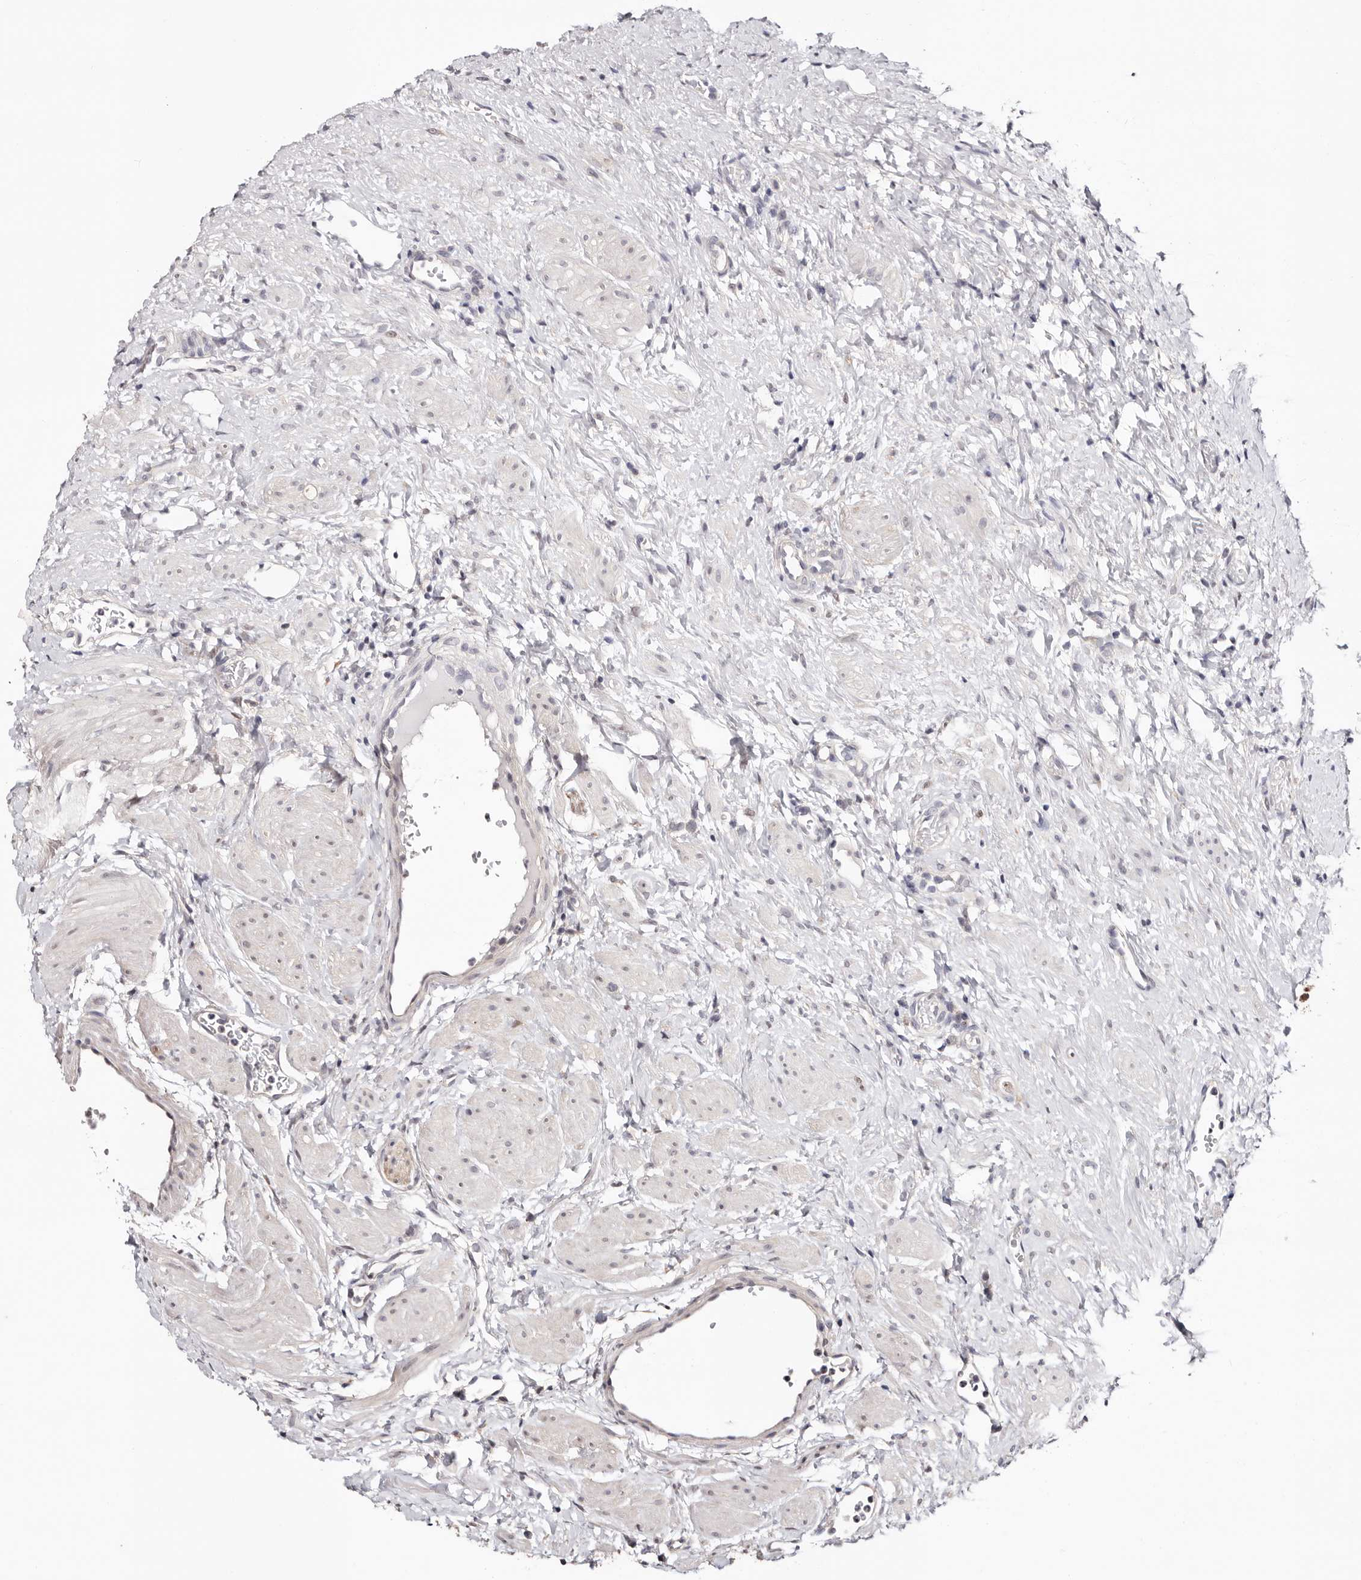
{"staining": {"intensity": "moderate", "quantity": ">75%", "location": "cytoplasmic/membranous"}, "tissue": "ovary", "cell_type": "Follicle cells", "image_type": "normal", "snomed": [{"axis": "morphology", "description": "Normal tissue, NOS"}, {"axis": "morphology", "description": "Cyst, NOS"}, {"axis": "topography", "description": "Ovary"}], "caption": "Immunohistochemical staining of benign human ovary exhibits medium levels of moderate cytoplasmic/membranous expression in about >75% of follicle cells. The protein is stained brown, and the nuclei are stained in blue (DAB (3,3'-diaminobenzidine) IHC with brightfield microscopy, high magnification).", "gene": "TYW3", "patient": {"sex": "female", "age": 33}}